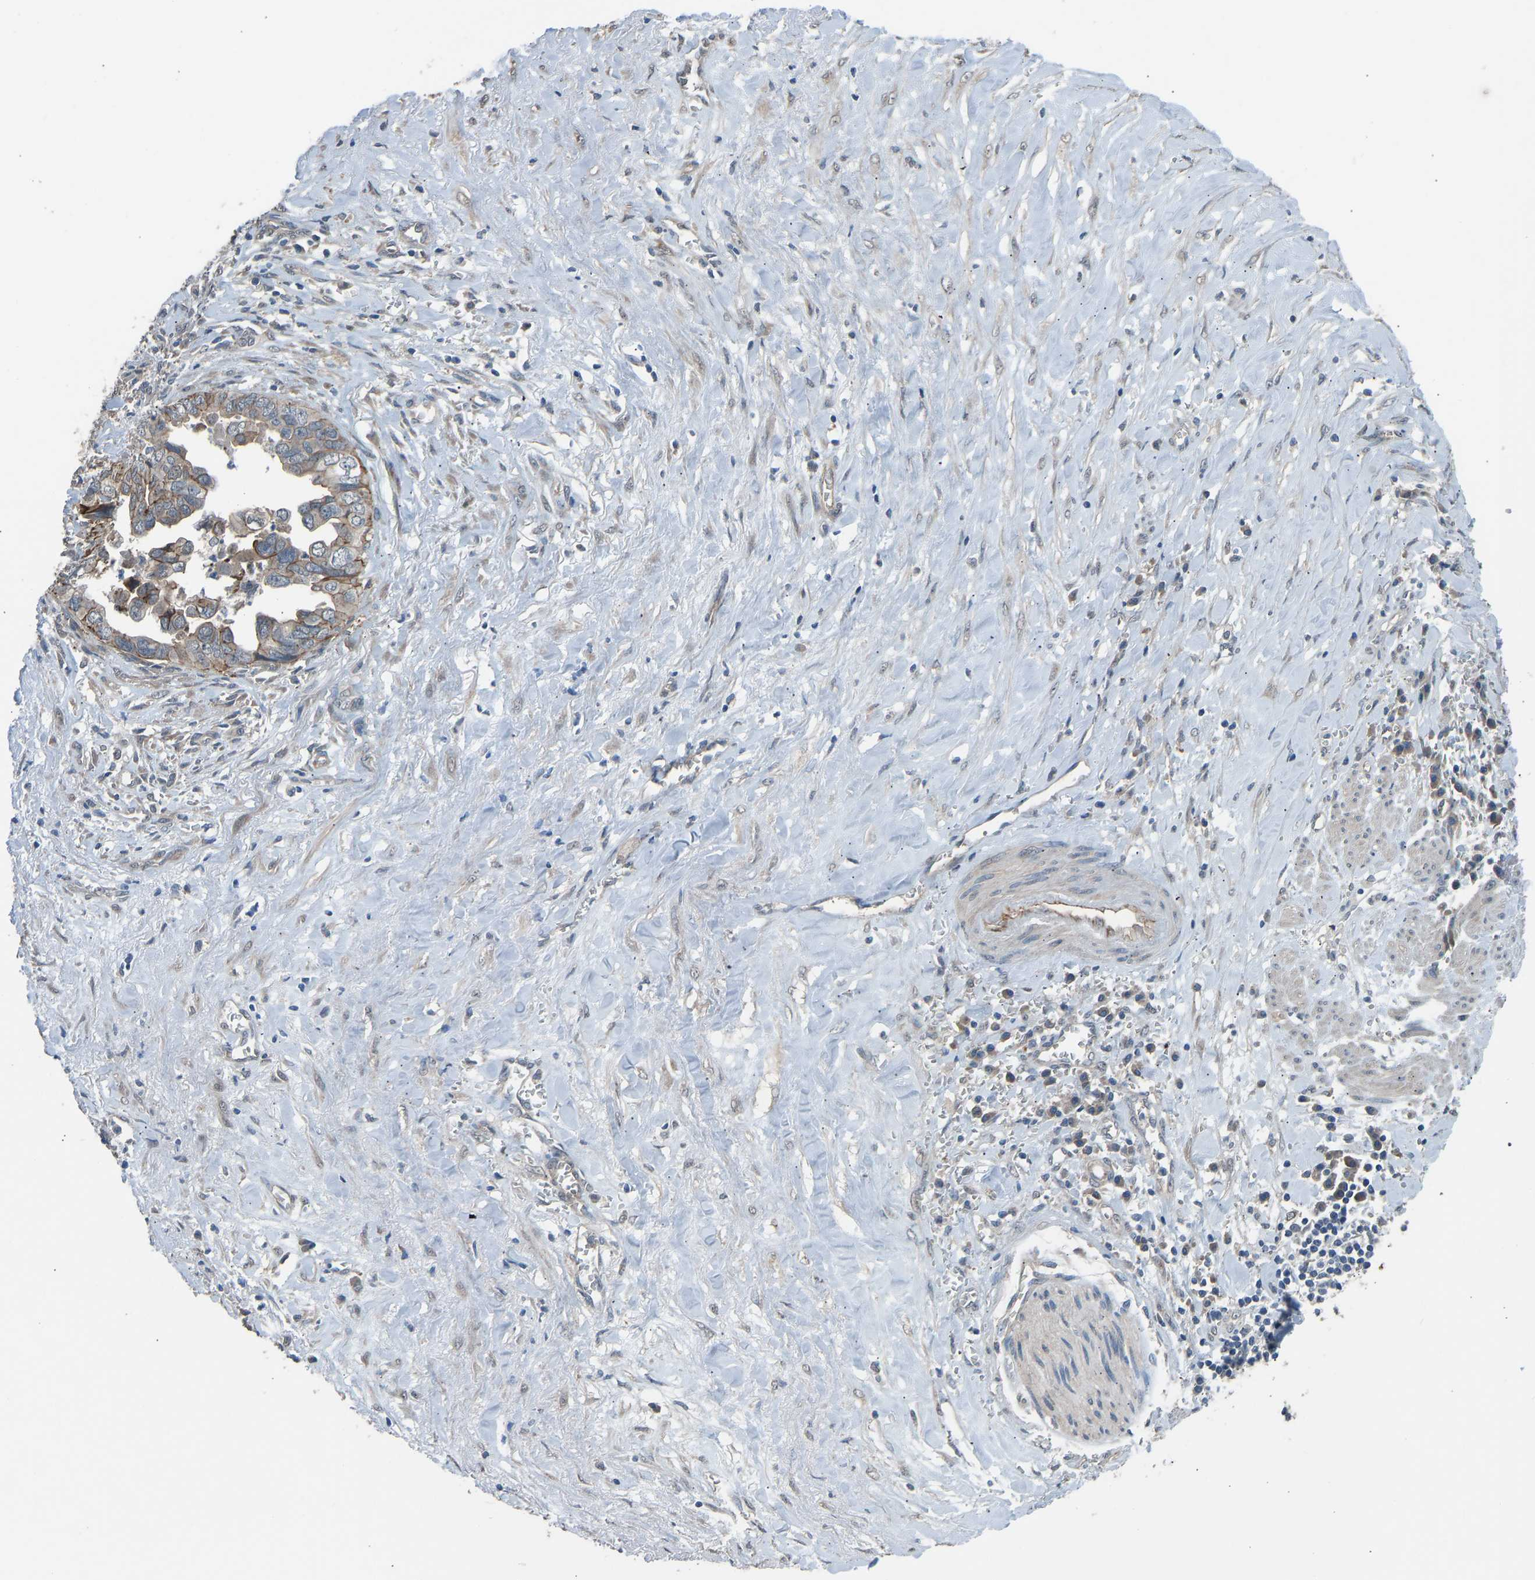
{"staining": {"intensity": "moderate", "quantity": "<25%", "location": "cytoplasmic/membranous"}, "tissue": "liver cancer", "cell_type": "Tumor cells", "image_type": "cancer", "snomed": [{"axis": "morphology", "description": "Cholangiocarcinoma"}, {"axis": "topography", "description": "Liver"}], "caption": "The histopathology image displays staining of cholangiocarcinoma (liver), revealing moderate cytoplasmic/membranous protein staining (brown color) within tumor cells.", "gene": "SLC43A1", "patient": {"sex": "female", "age": 79}}